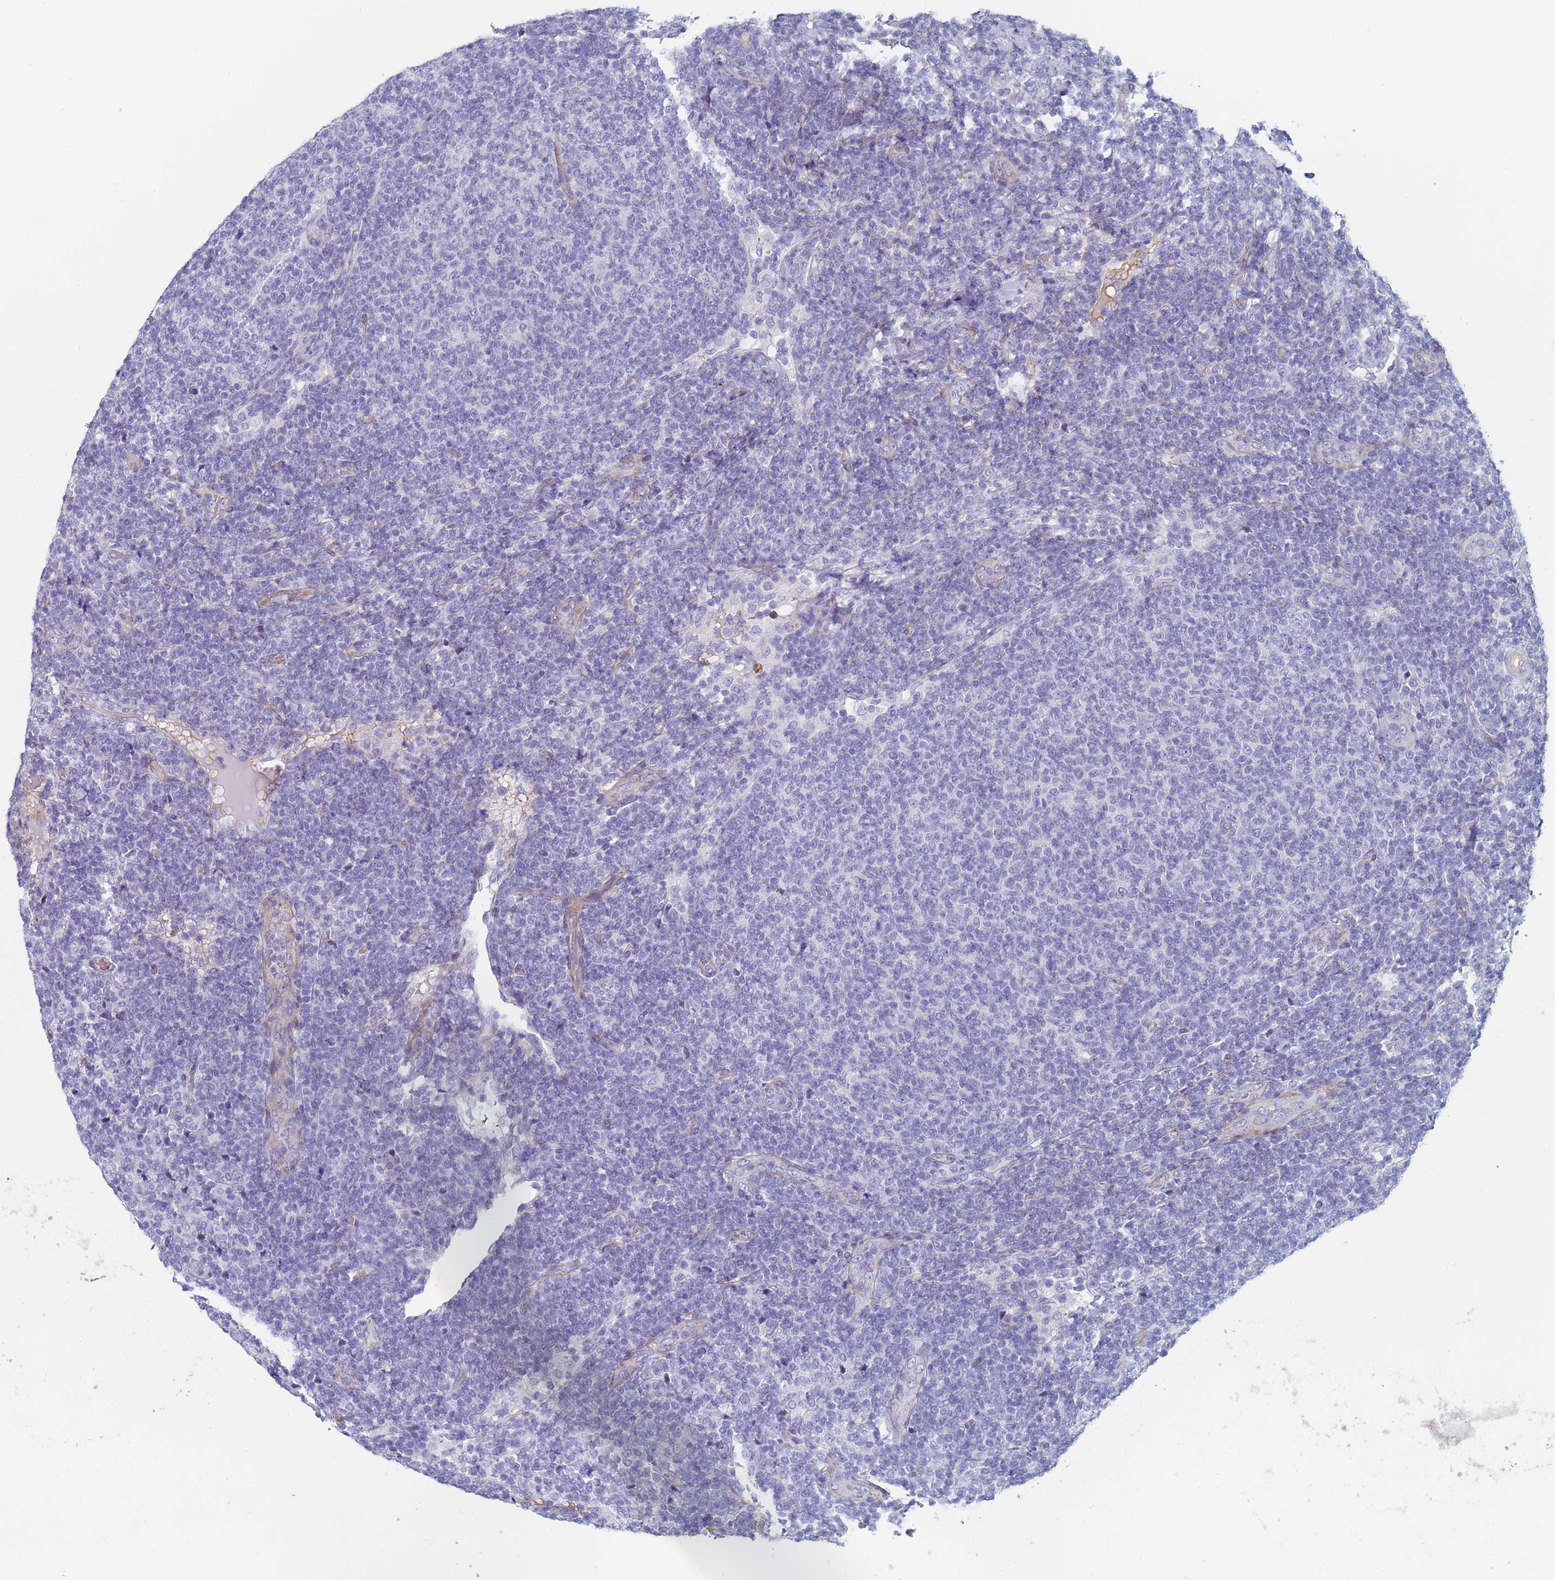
{"staining": {"intensity": "negative", "quantity": "none", "location": "none"}, "tissue": "lymphoma", "cell_type": "Tumor cells", "image_type": "cancer", "snomed": [{"axis": "morphology", "description": "Malignant lymphoma, non-Hodgkin's type, Low grade"}, {"axis": "topography", "description": "Lymph node"}], "caption": "The image reveals no significant expression in tumor cells of lymphoma. (DAB immunohistochemistry visualized using brightfield microscopy, high magnification).", "gene": "ABCA8", "patient": {"sex": "male", "age": 66}}